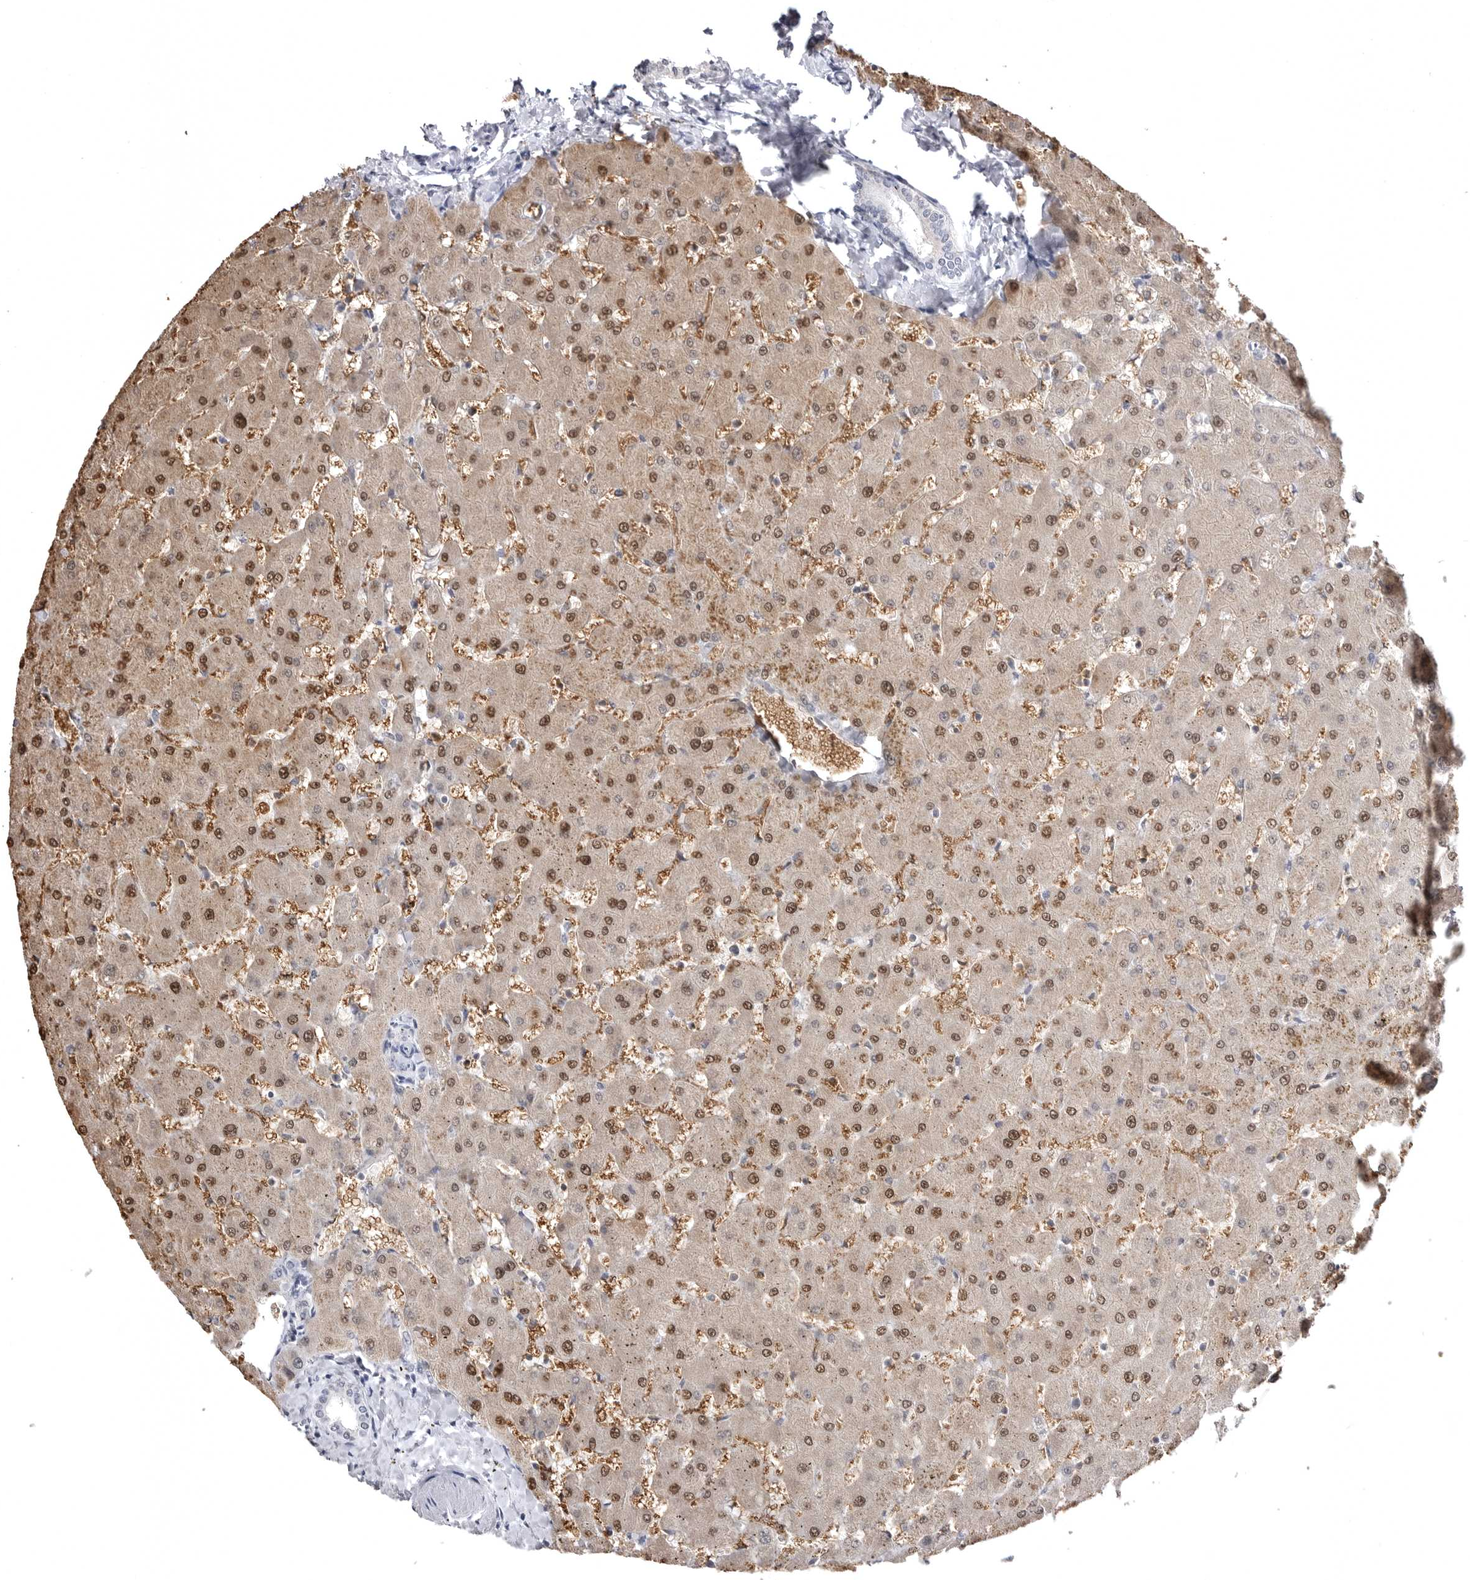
{"staining": {"intensity": "negative", "quantity": "none", "location": "none"}, "tissue": "liver", "cell_type": "Cholangiocytes", "image_type": "normal", "snomed": [{"axis": "morphology", "description": "Normal tissue, NOS"}, {"axis": "topography", "description": "Liver"}], "caption": "Protein analysis of unremarkable liver shows no significant positivity in cholangiocytes.", "gene": "STAP2", "patient": {"sex": "female", "age": 63}}